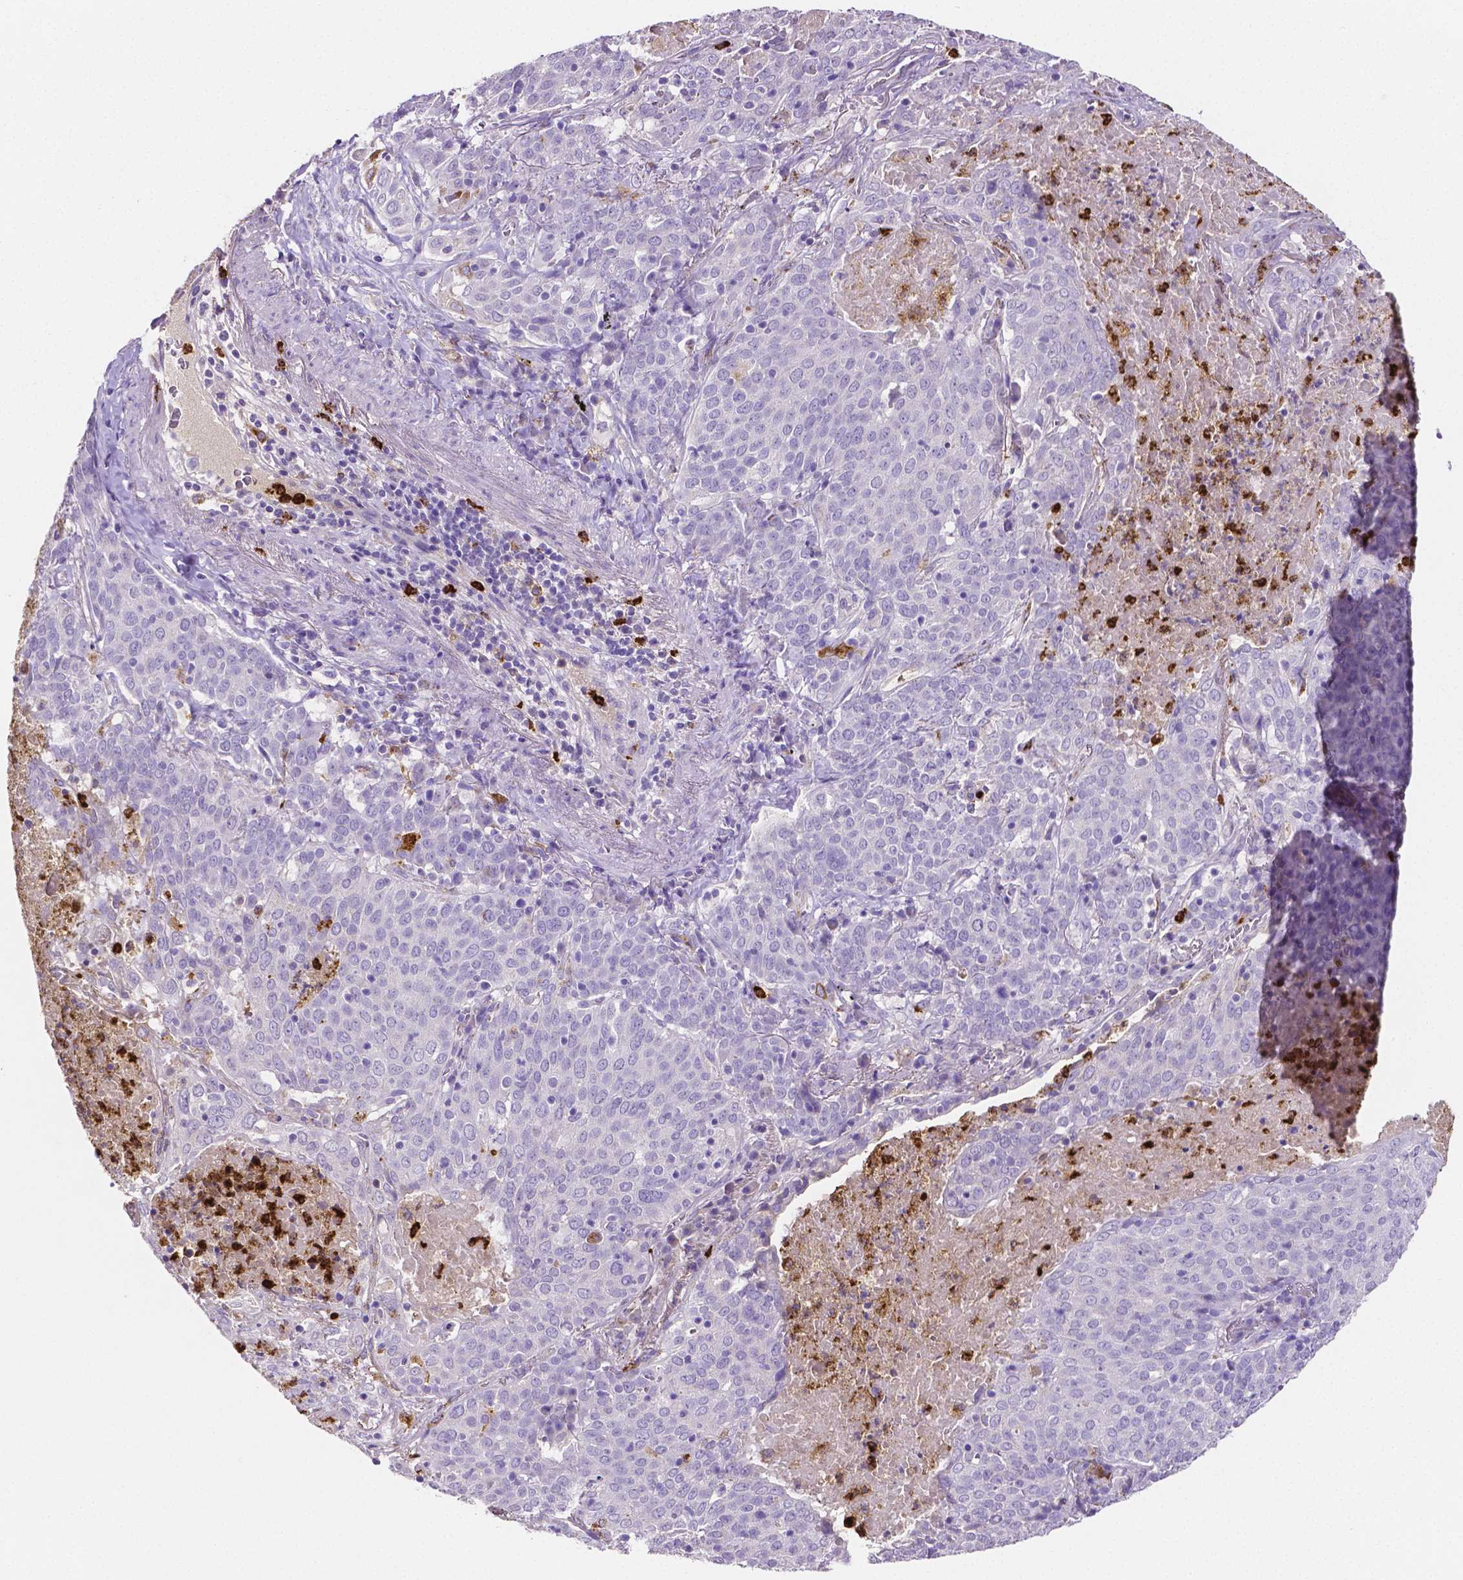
{"staining": {"intensity": "negative", "quantity": "none", "location": "none"}, "tissue": "lung cancer", "cell_type": "Tumor cells", "image_type": "cancer", "snomed": [{"axis": "morphology", "description": "Squamous cell carcinoma, NOS"}, {"axis": "topography", "description": "Lung"}], "caption": "DAB immunohistochemical staining of lung cancer exhibits no significant positivity in tumor cells.", "gene": "MMP9", "patient": {"sex": "male", "age": 82}}